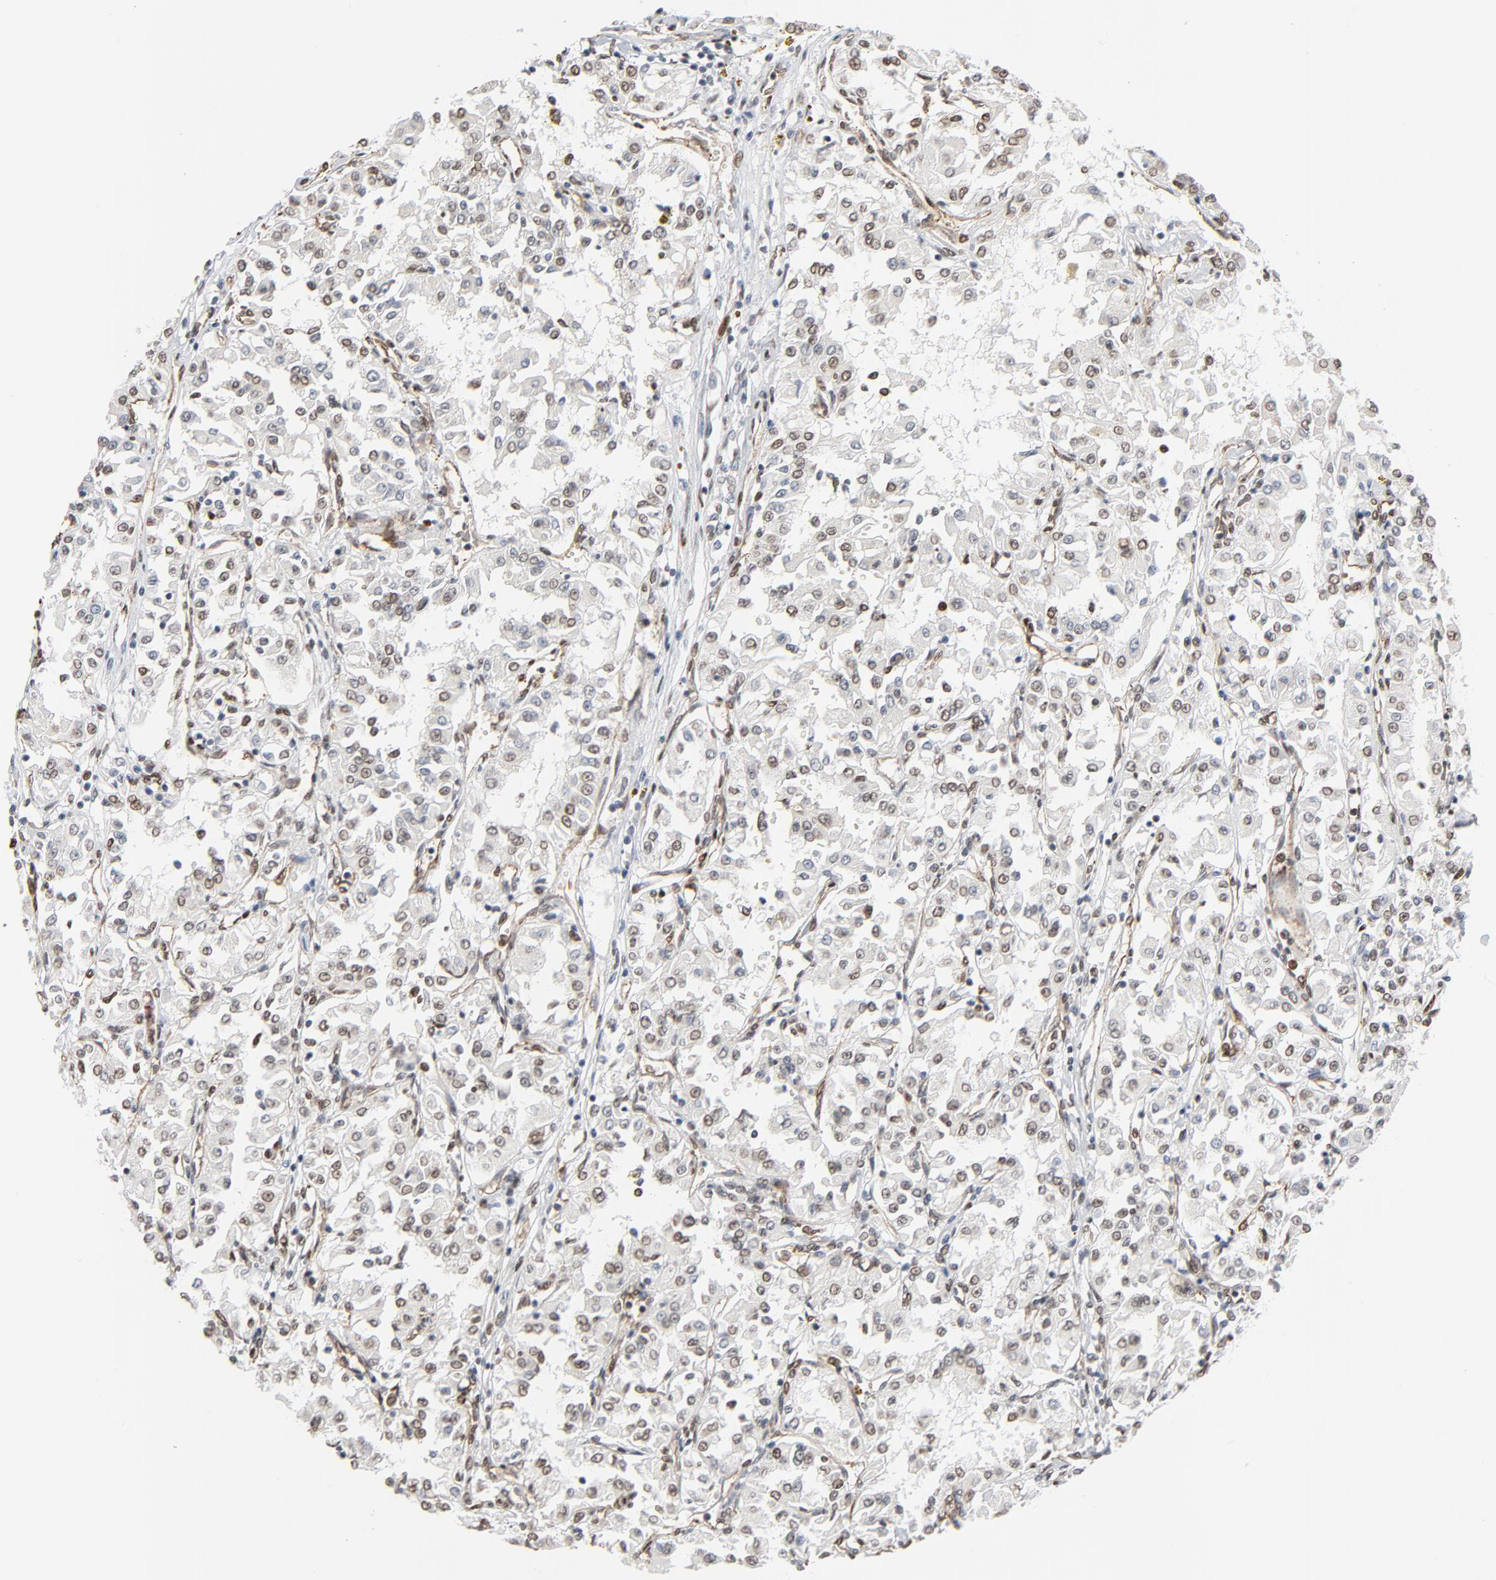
{"staining": {"intensity": "weak", "quantity": "25%-75%", "location": "nuclear"}, "tissue": "renal cancer", "cell_type": "Tumor cells", "image_type": "cancer", "snomed": [{"axis": "morphology", "description": "Adenocarcinoma, NOS"}, {"axis": "topography", "description": "Kidney"}], "caption": "DAB immunohistochemical staining of adenocarcinoma (renal) exhibits weak nuclear protein staining in approximately 25%-75% of tumor cells.", "gene": "CUX1", "patient": {"sex": "male", "age": 78}}